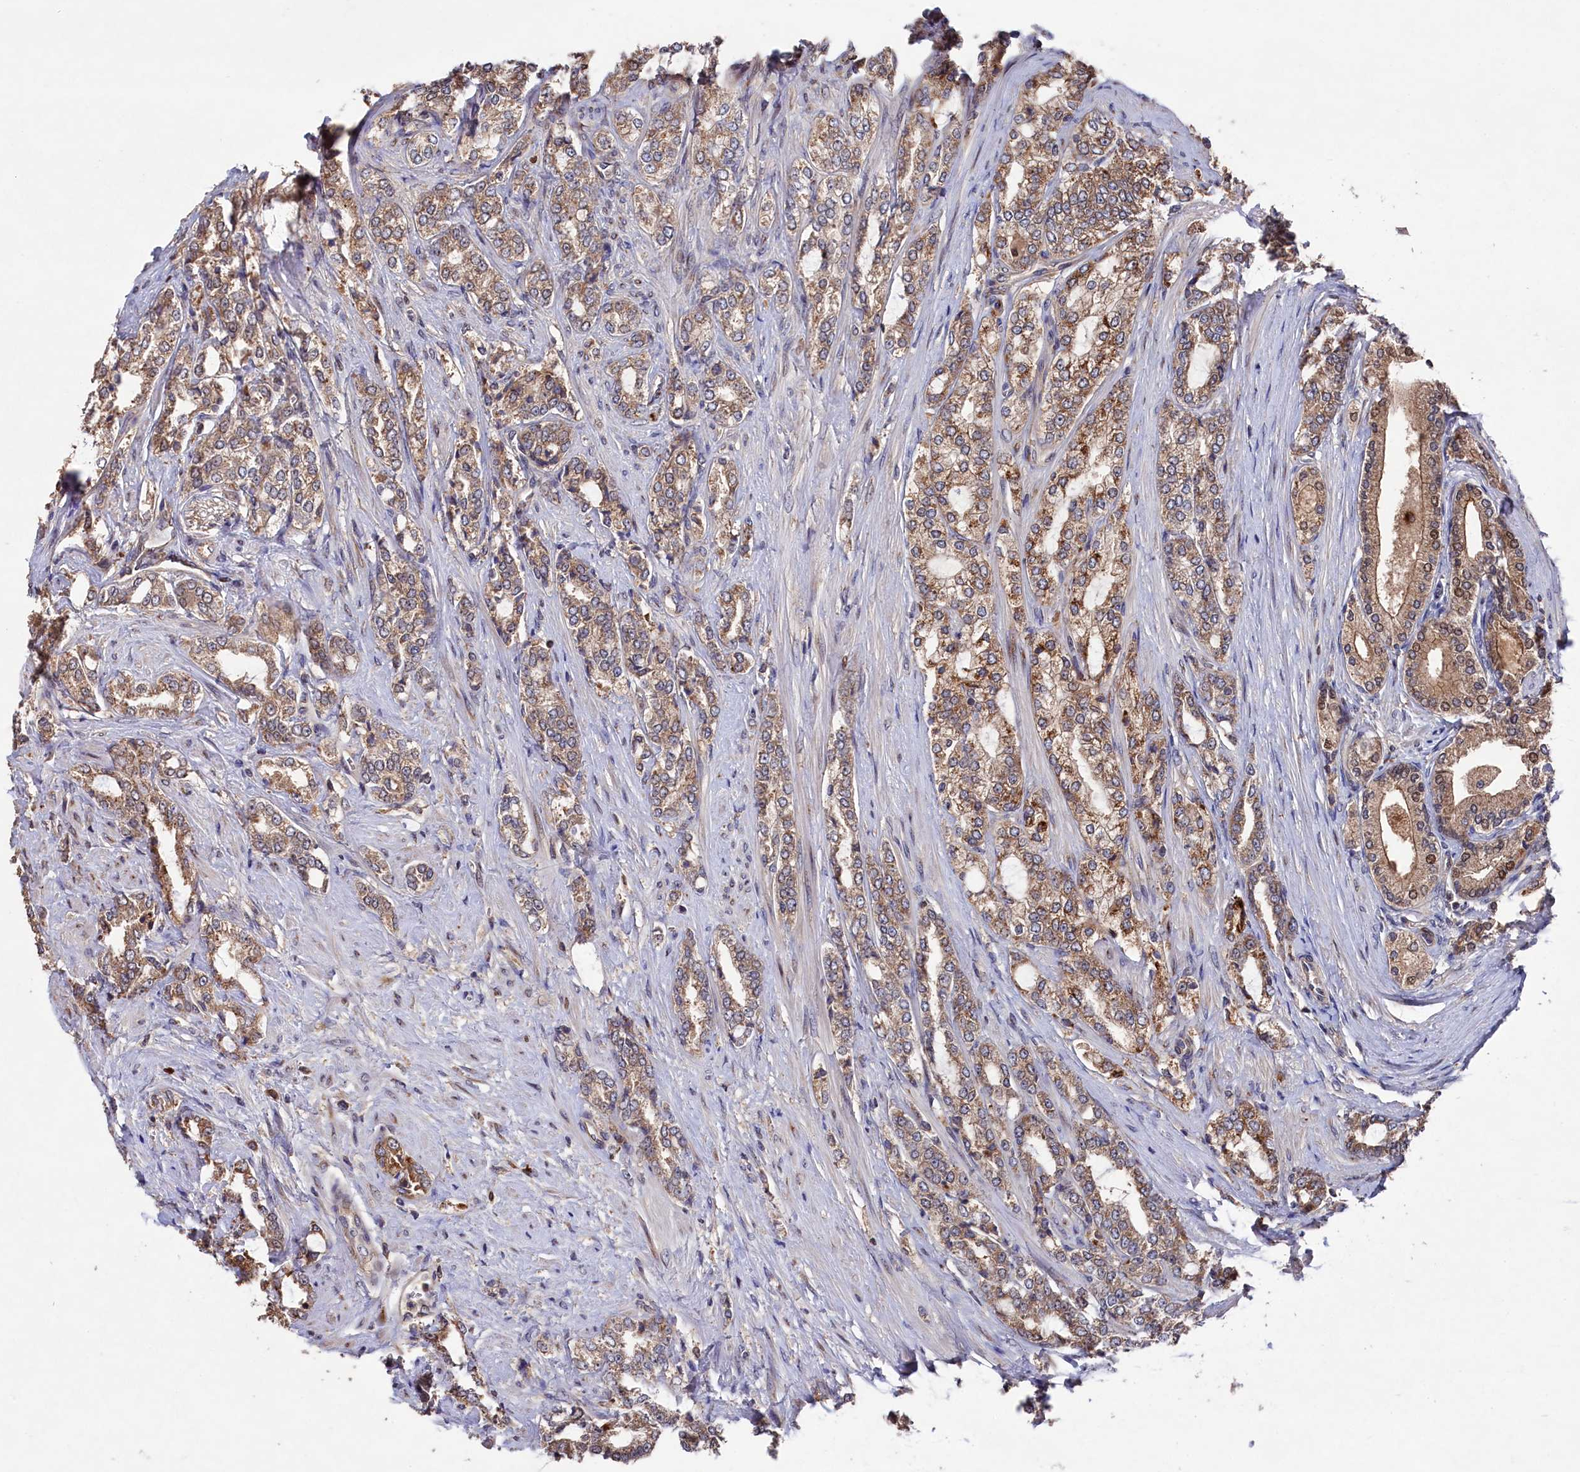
{"staining": {"intensity": "moderate", "quantity": ">75%", "location": "cytoplasmic/membranous"}, "tissue": "prostate cancer", "cell_type": "Tumor cells", "image_type": "cancer", "snomed": [{"axis": "morphology", "description": "Adenocarcinoma, High grade"}, {"axis": "topography", "description": "Prostate"}], "caption": "IHC histopathology image of neoplastic tissue: human prostate adenocarcinoma (high-grade) stained using immunohistochemistry reveals medium levels of moderate protein expression localized specifically in the cytoplasmic/membranous of tumor cells, appearing as a cytoplasmic/membranous brown color.", "gene": "NAA60", "patient": {"sex": "male", "age": 64}}